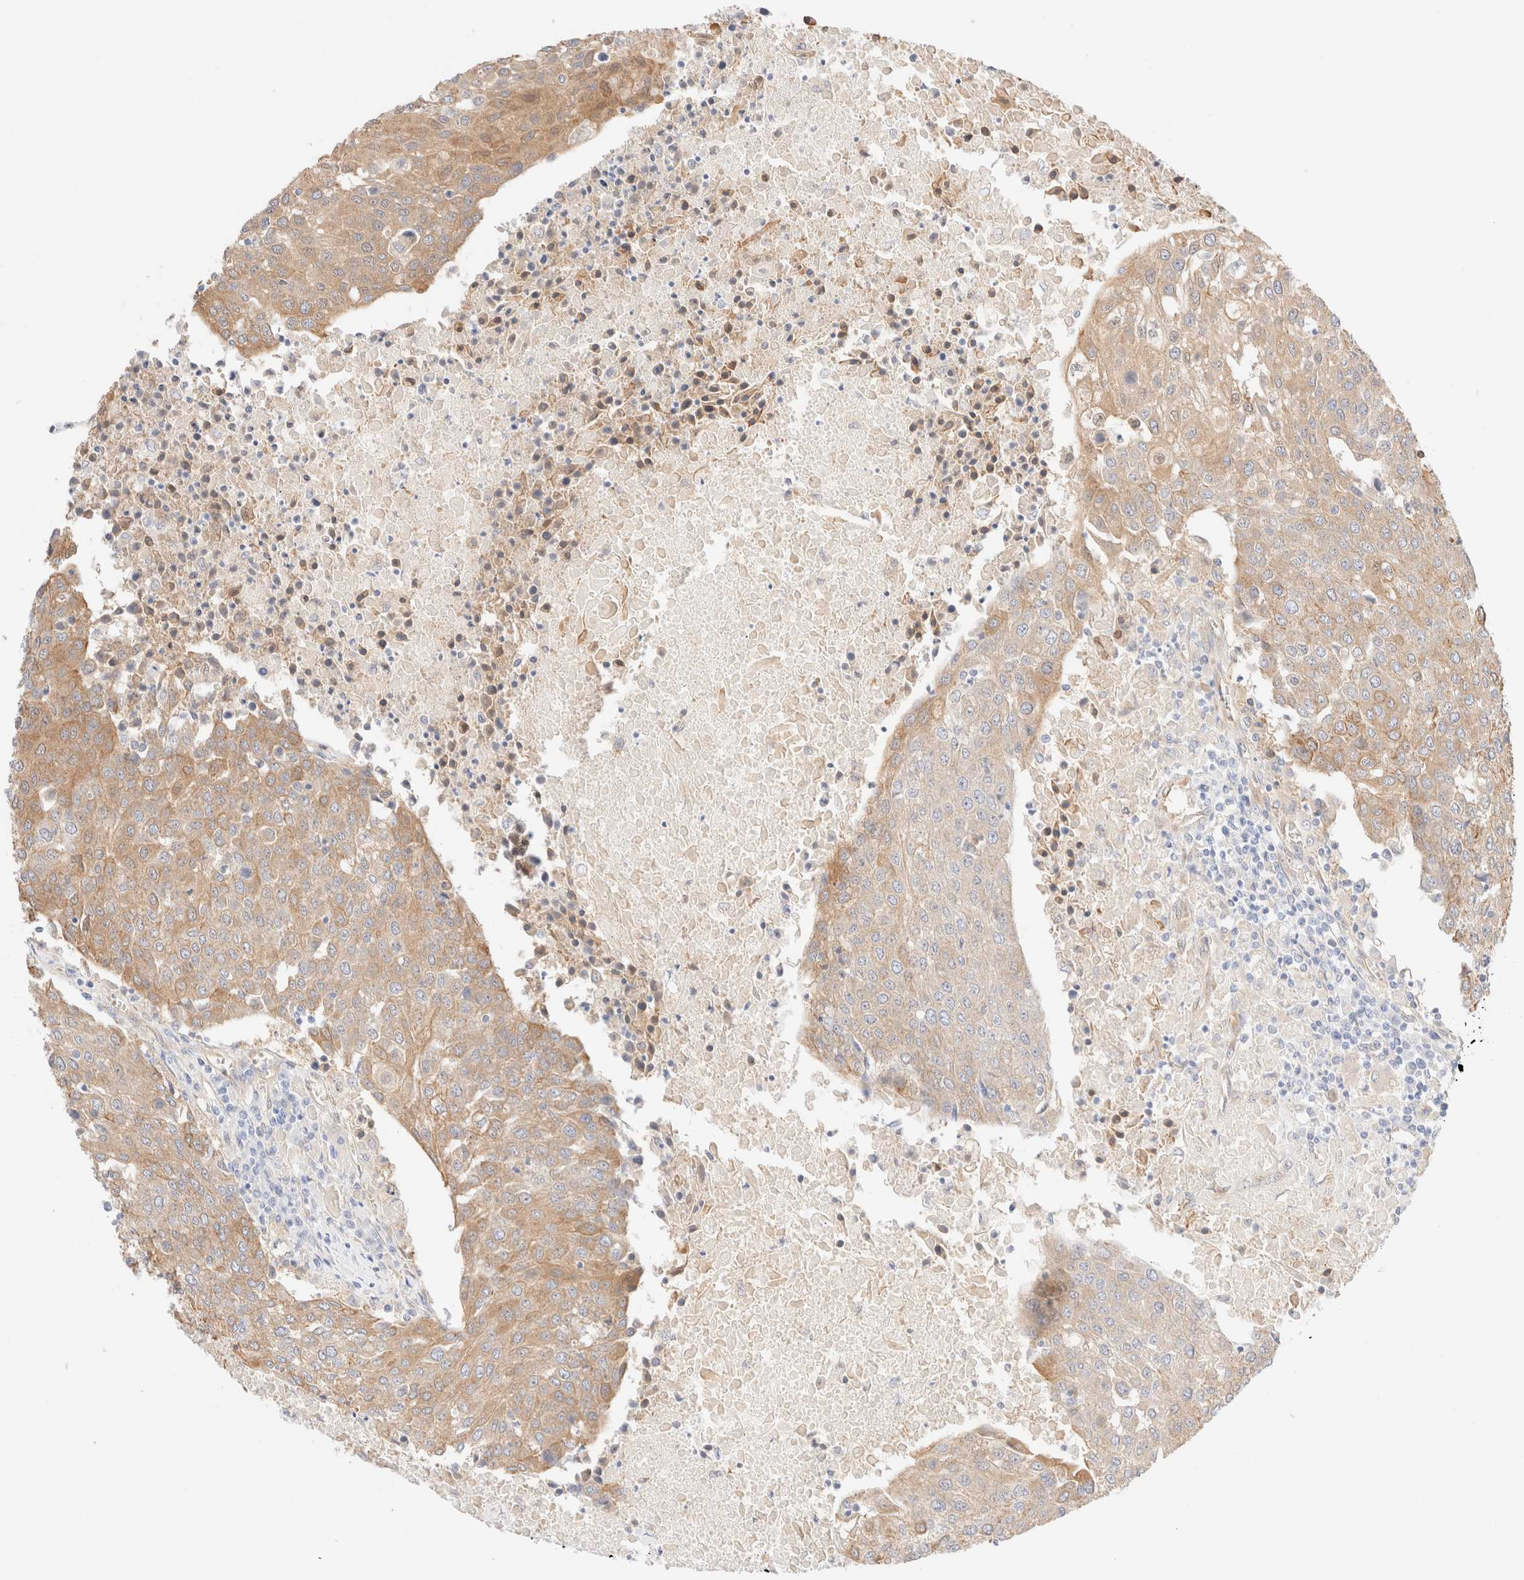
{"staining": {"intensity": "moderate", "quantity": ">75%", "location": "cytoplasmic/membranous"}, "tissue": "urothelial cancer", "cell_type": "Tumor cells", "image_type": "cancer", "snomed": [{"axis": "morphology", "description": "Urothelial carcinoma, High grade"}, {"axis": "topography", "description": "Urinary bladder"}], "caption": "Moderate cytoplasmic/membranous positivity is appreciated in approximately >75% of tumor cells in urothelial carcinoma (high-grade).", "gene": "NIBAN2", "patient": {"sex": "female", "age": 85}}